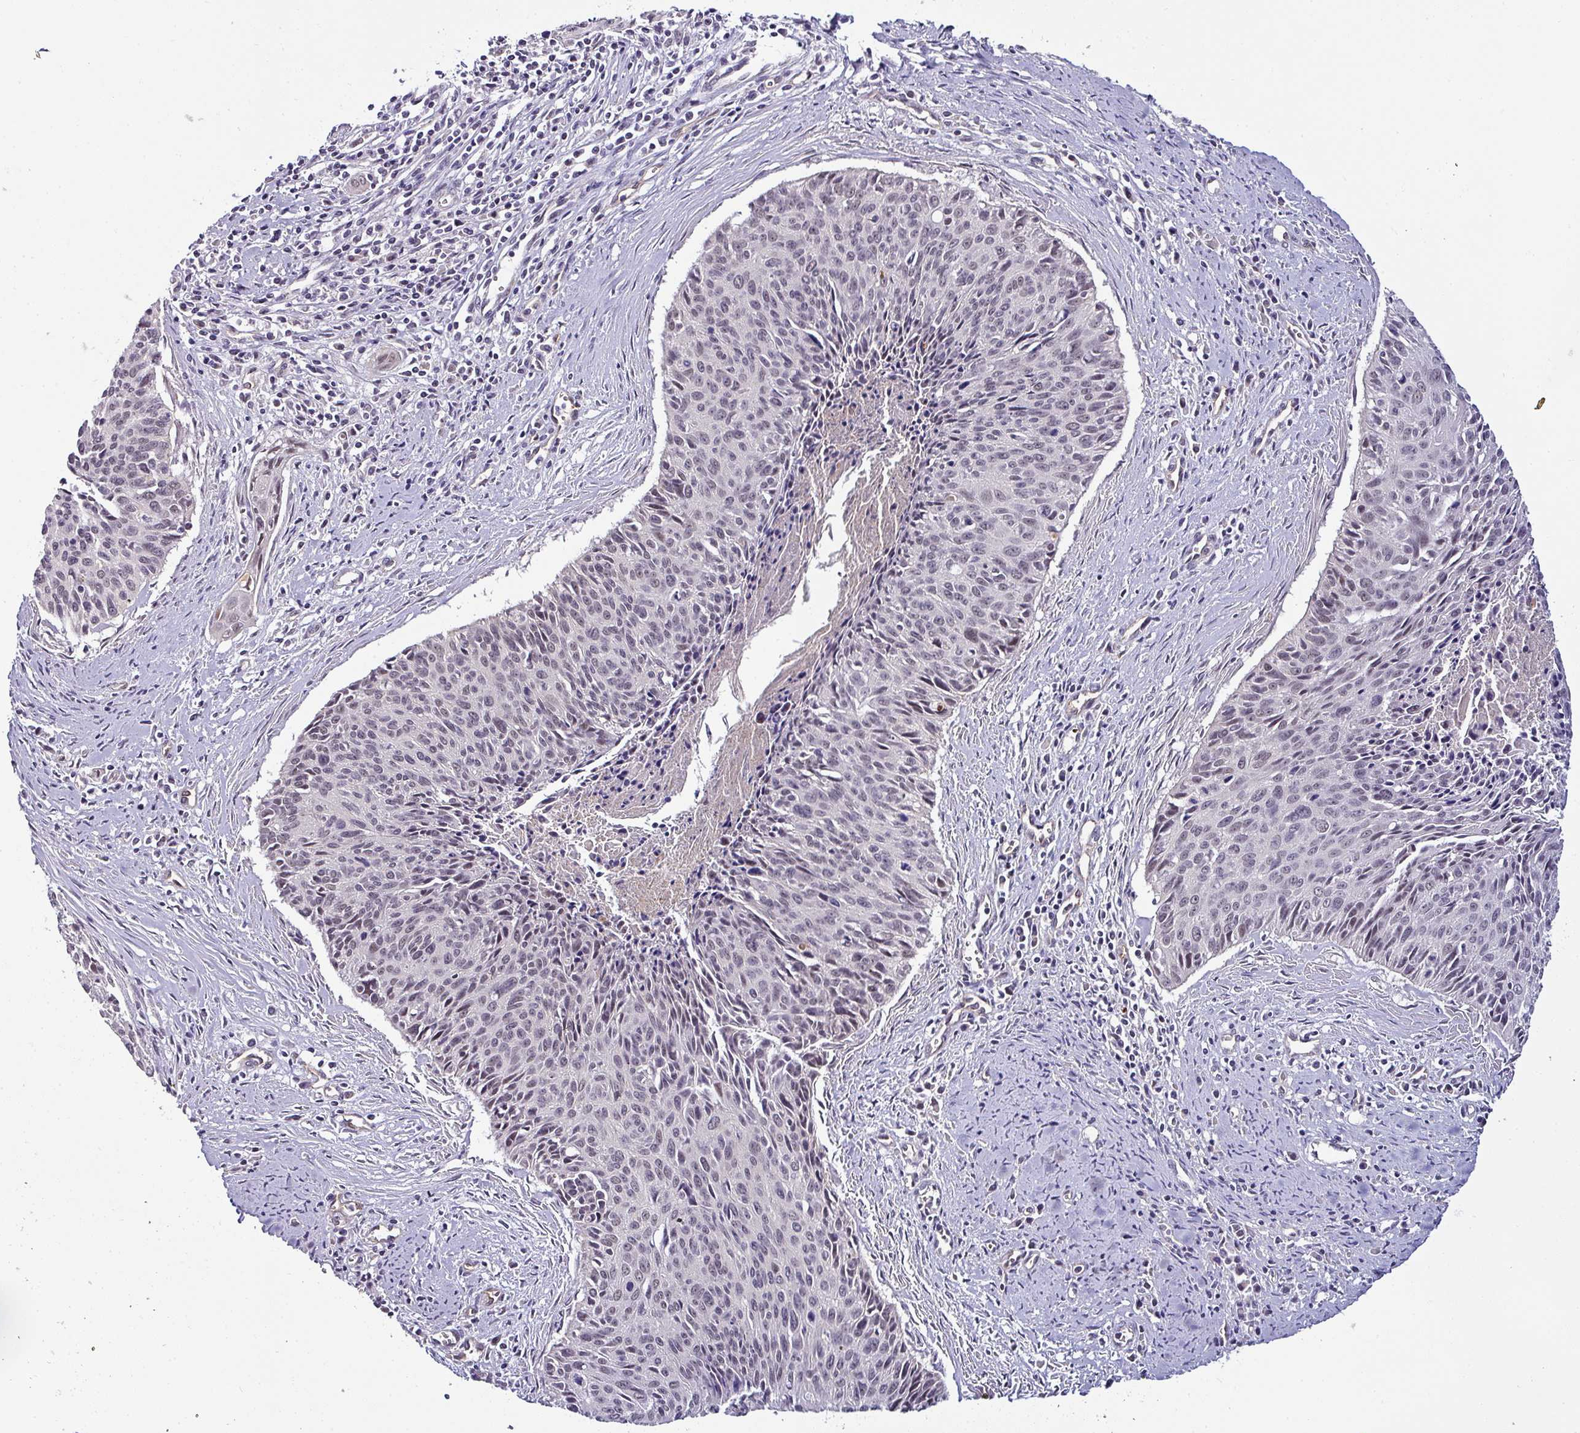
{"staining": {"intensity": "negative", "quantity": "none", "location": "none"}, "tissue": "cervical cancer", "cell_type": "Tumor cells", "image_type": "cancer", "snomed": [{"axis": "morphology", "description": "Squamous cell carcinoma, NOS"}, {"axis": "topography", "description": "Cervix"}], "caption": "DAB immunohistochemical staining of squamous cell carcinoma (cervical) reveals no significant positivity in tumor cells. Nuclei are stained in blue.", "gene": "NAPSA", "patient": {"sex": "female", "age": 55}}